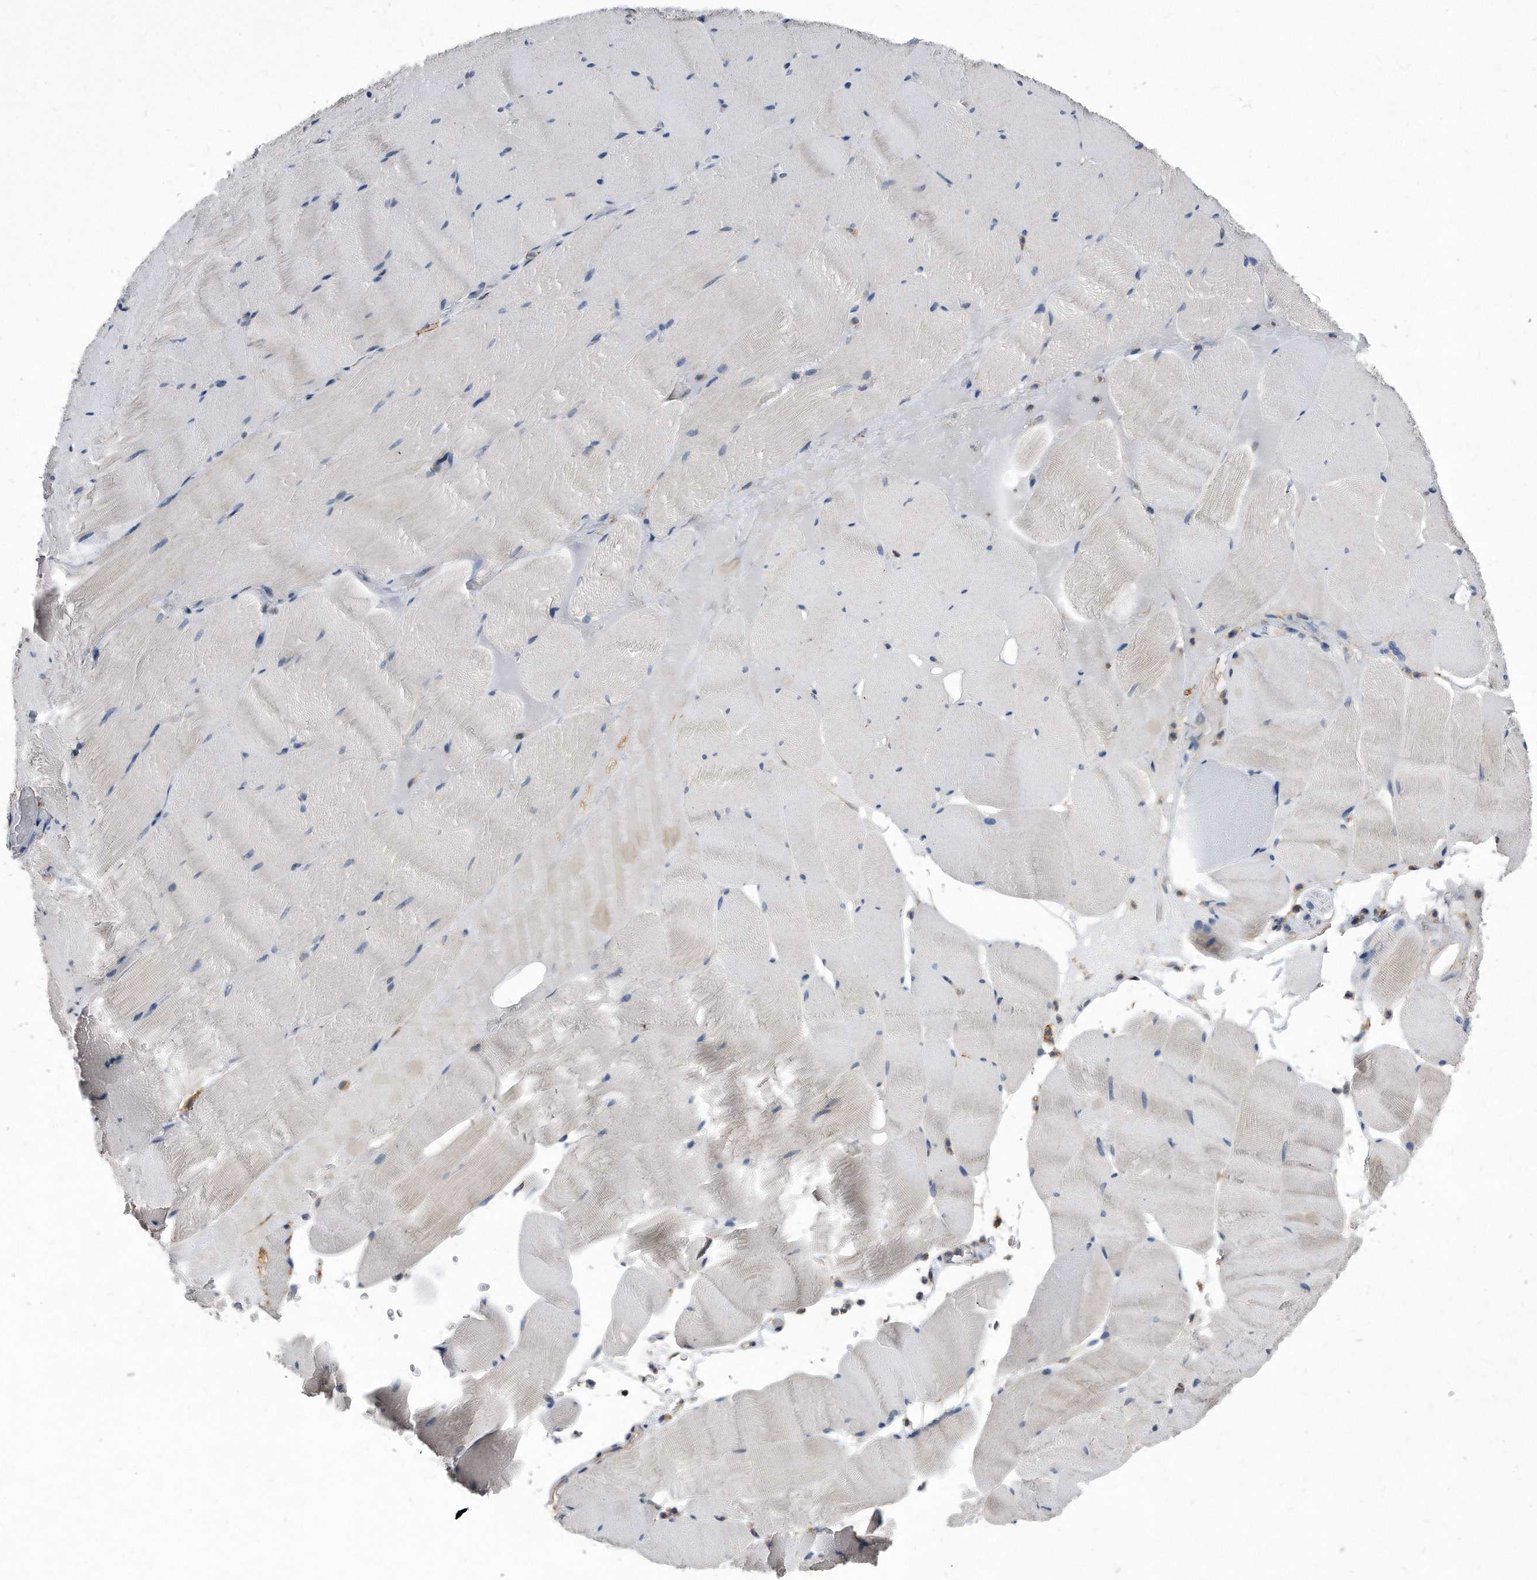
{"staining": {"intensity": "negative", "quantity": "none", "location": "none"}, "tissue": "skeletal muscle", "cell_type": "Myocytes", "image_type": "normal", "snomed": [{"axis": "morphology", "description": "Normal tissue, NOS"}, {"axis": "topography", "description": "Skeletal muscle"}], "caption": "This is a histopathology image of IHC staining of normal skeletal muscle, which shows no expression in myocytes. Nuclei are stained in blue.", "gene": "ATG5", "patient": {"sex": "male", "age": 62}}